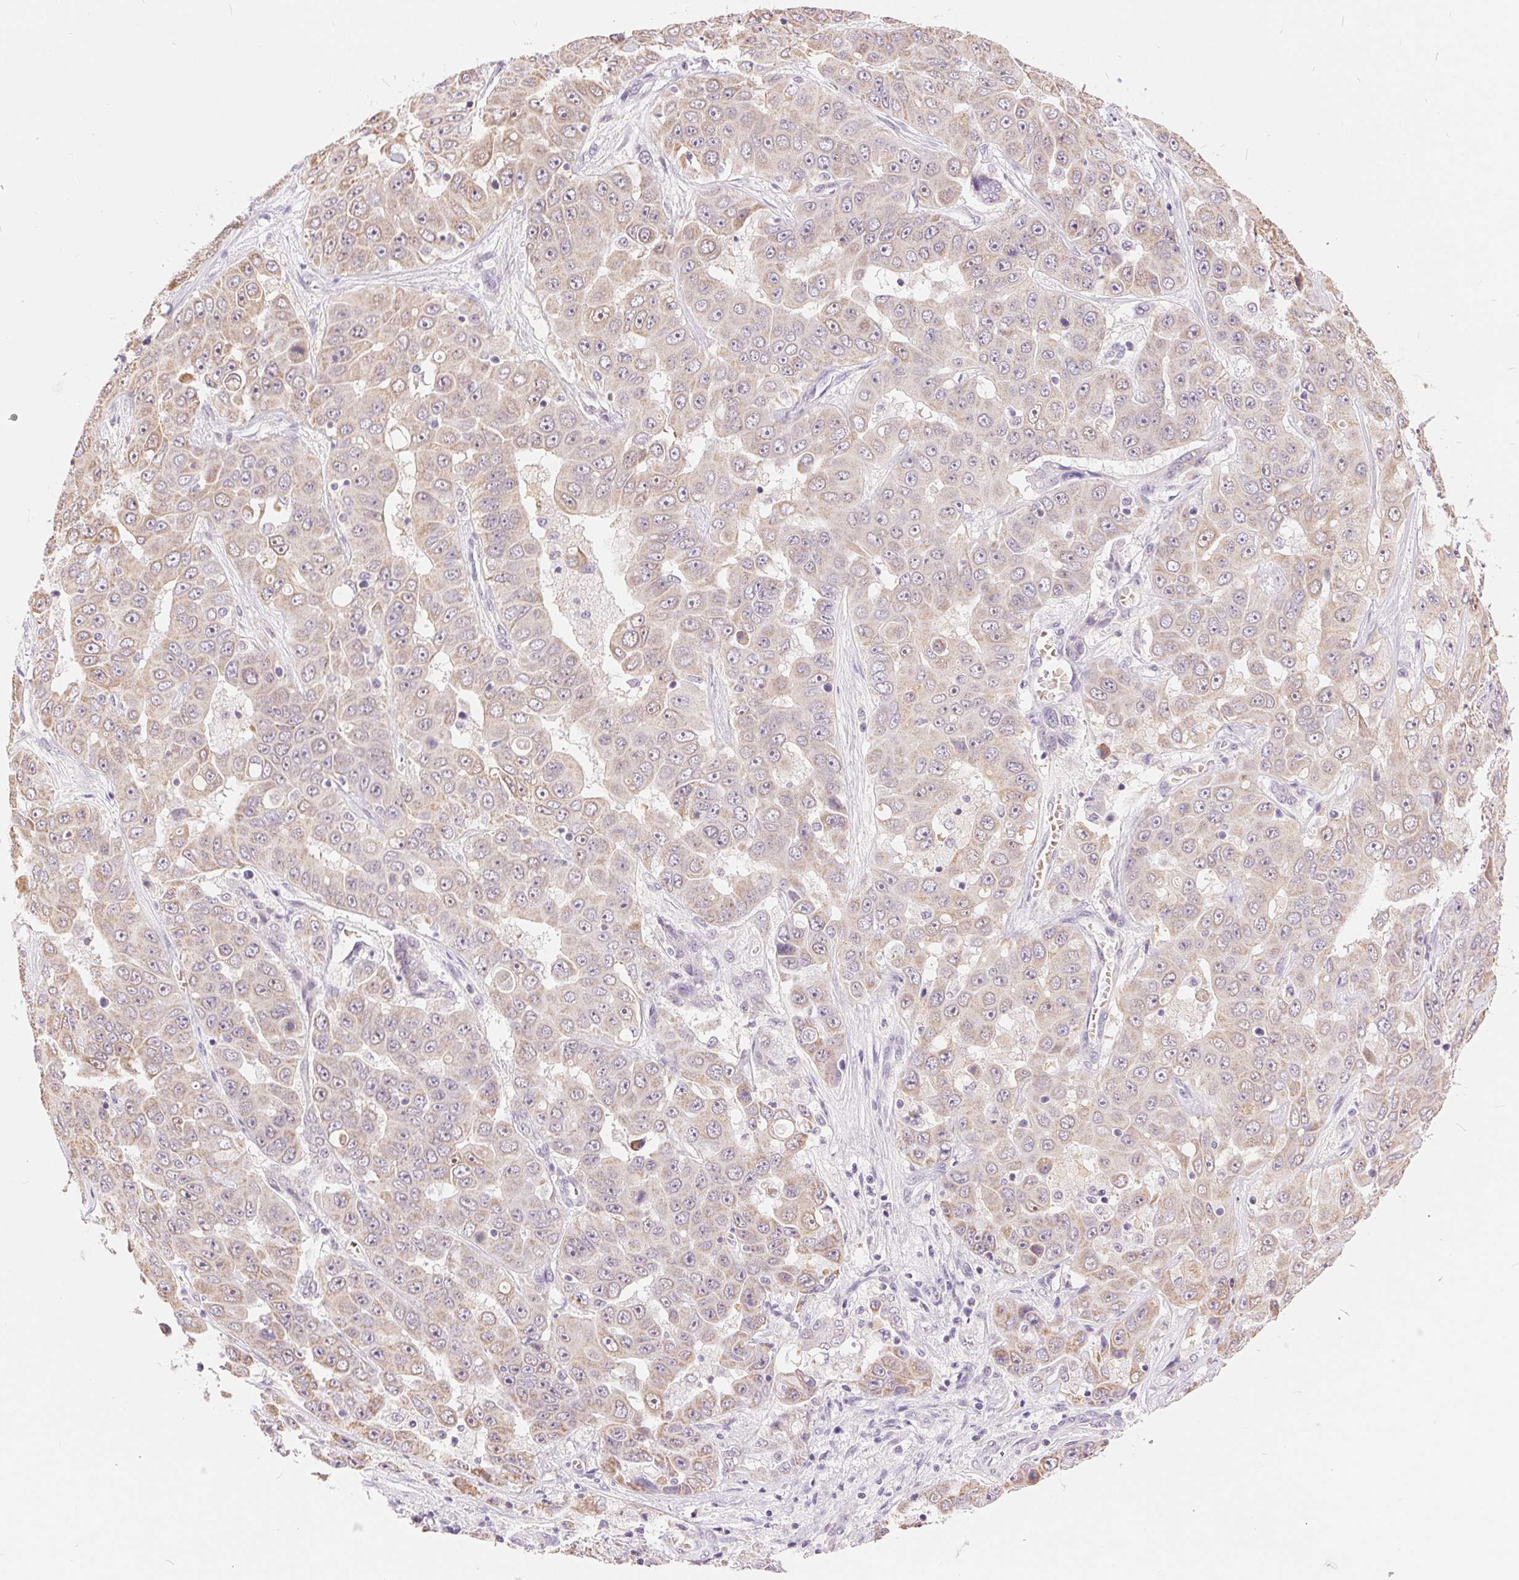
{"staining": {"intensity": "weak", "quantity": ">75%", "location": "cytoplasmic/membranous,nuclear"}, "tissue": "liver cancer", "cell_type": "Tumor cells", "image_type": "cancer", "snomed": [{"axis": "morphology", "description": "Cholangiocarcinoma"}, {"axis": "topography", "description": "Liver"}], "caption": "DAB (3,3'-diaminobenzidine) immunohistochemical staining of liver cancer (cholangiocarcinoma) reveals weak cytoplasmic/membranous and nuclear protein staining in approximately >75% of tumor cells.", "gene": "POU2F2", "patient": {"sex": "female", "age": 52}}